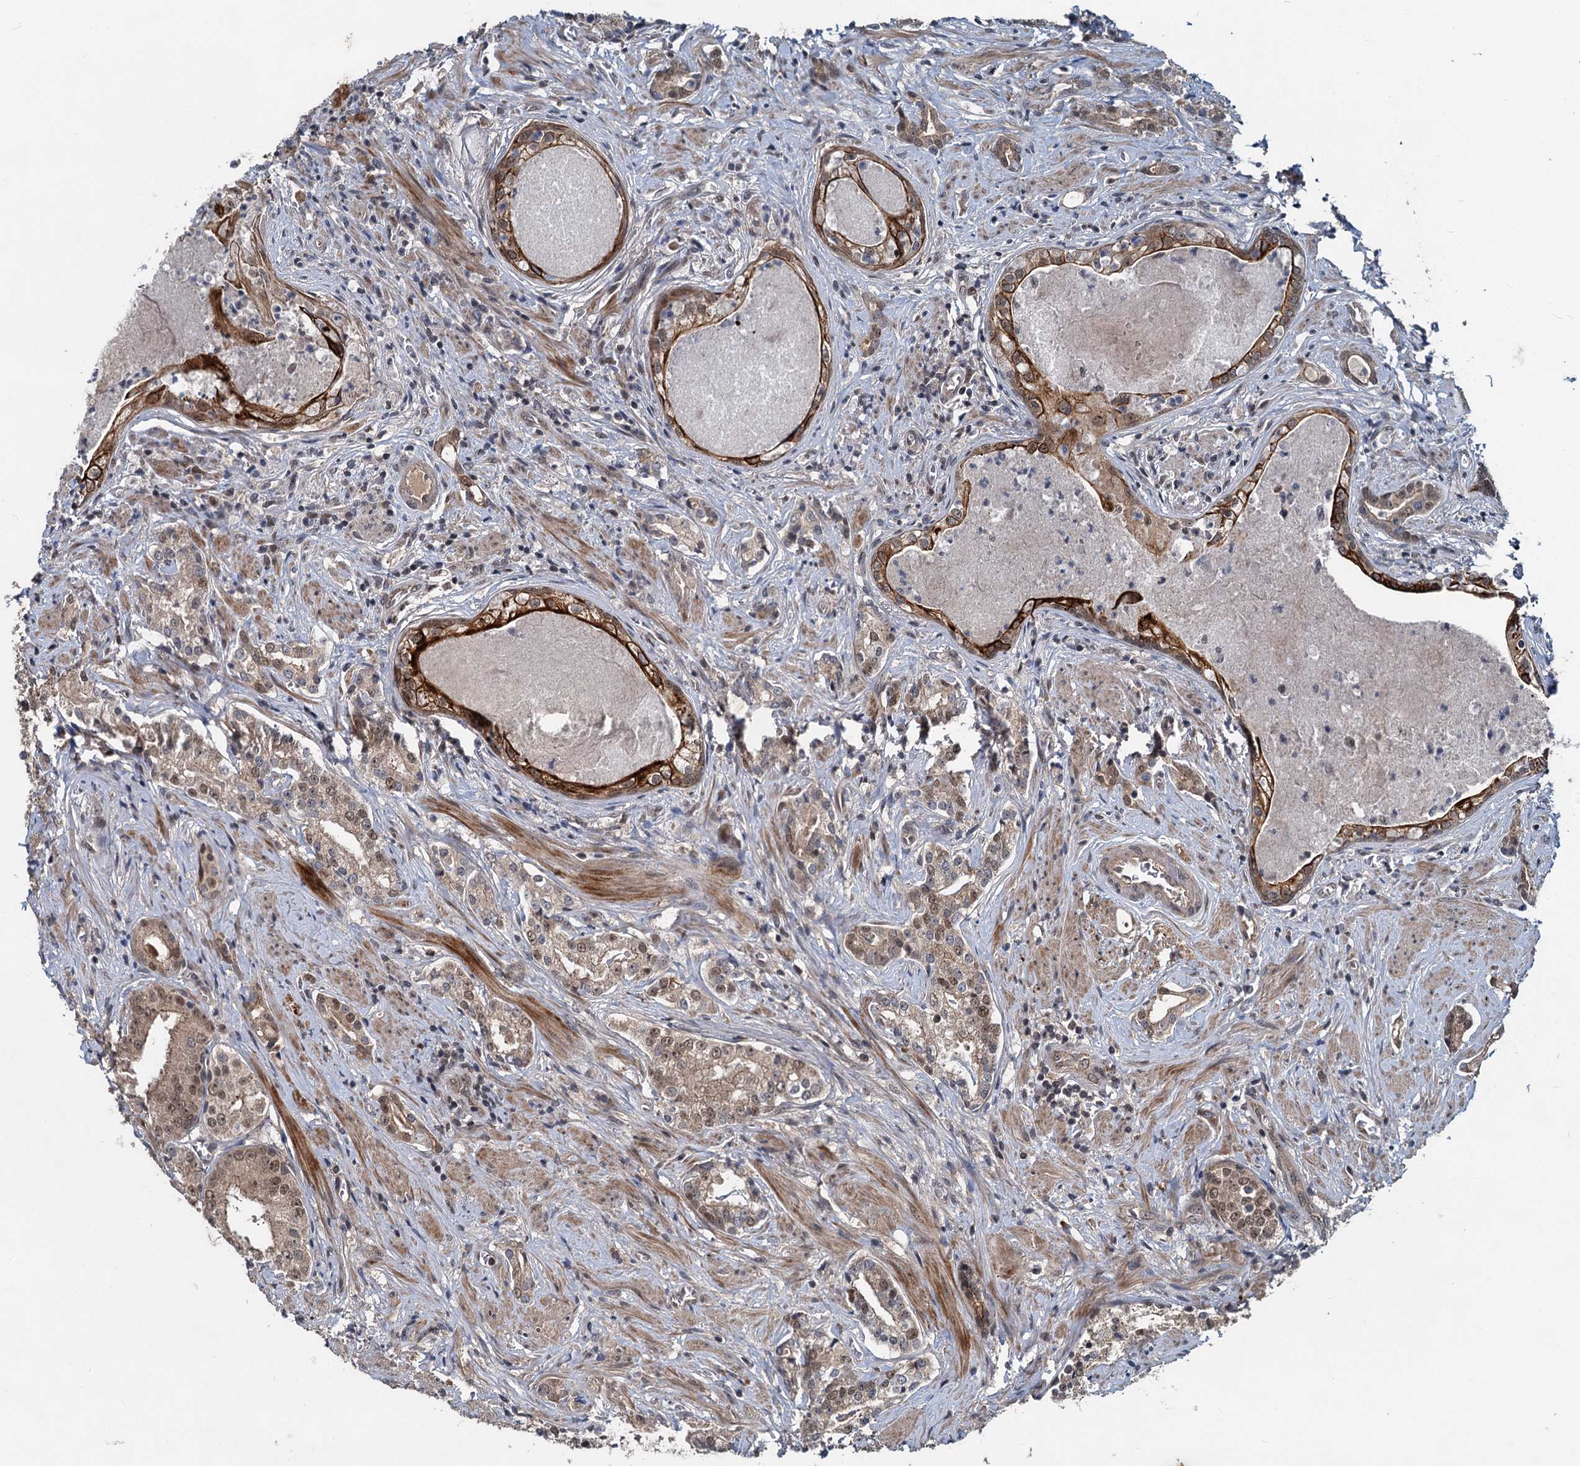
{"staining": {"intensity": "weak", "quantity": ">75%", "location": "cytoplasmic/membranous,nuclear"}, "tissue": "prostate cancer", "cell_type": "Tumor cells", "image_type": "cancer", "snomed": [{"axis": "morphology", "description": "Adenocarcinoma, High grade"}, {"axis": "topography", "description": "Prostate"}], "caption": "Weak cytoplasmic/membranous and nuclear protein expression is seen in about >75% of tumor cells in prostate cancer (high-grade adenocarcinoma).", "gene": "RITA1", "patient": {"sex": "male", "age": 58}}